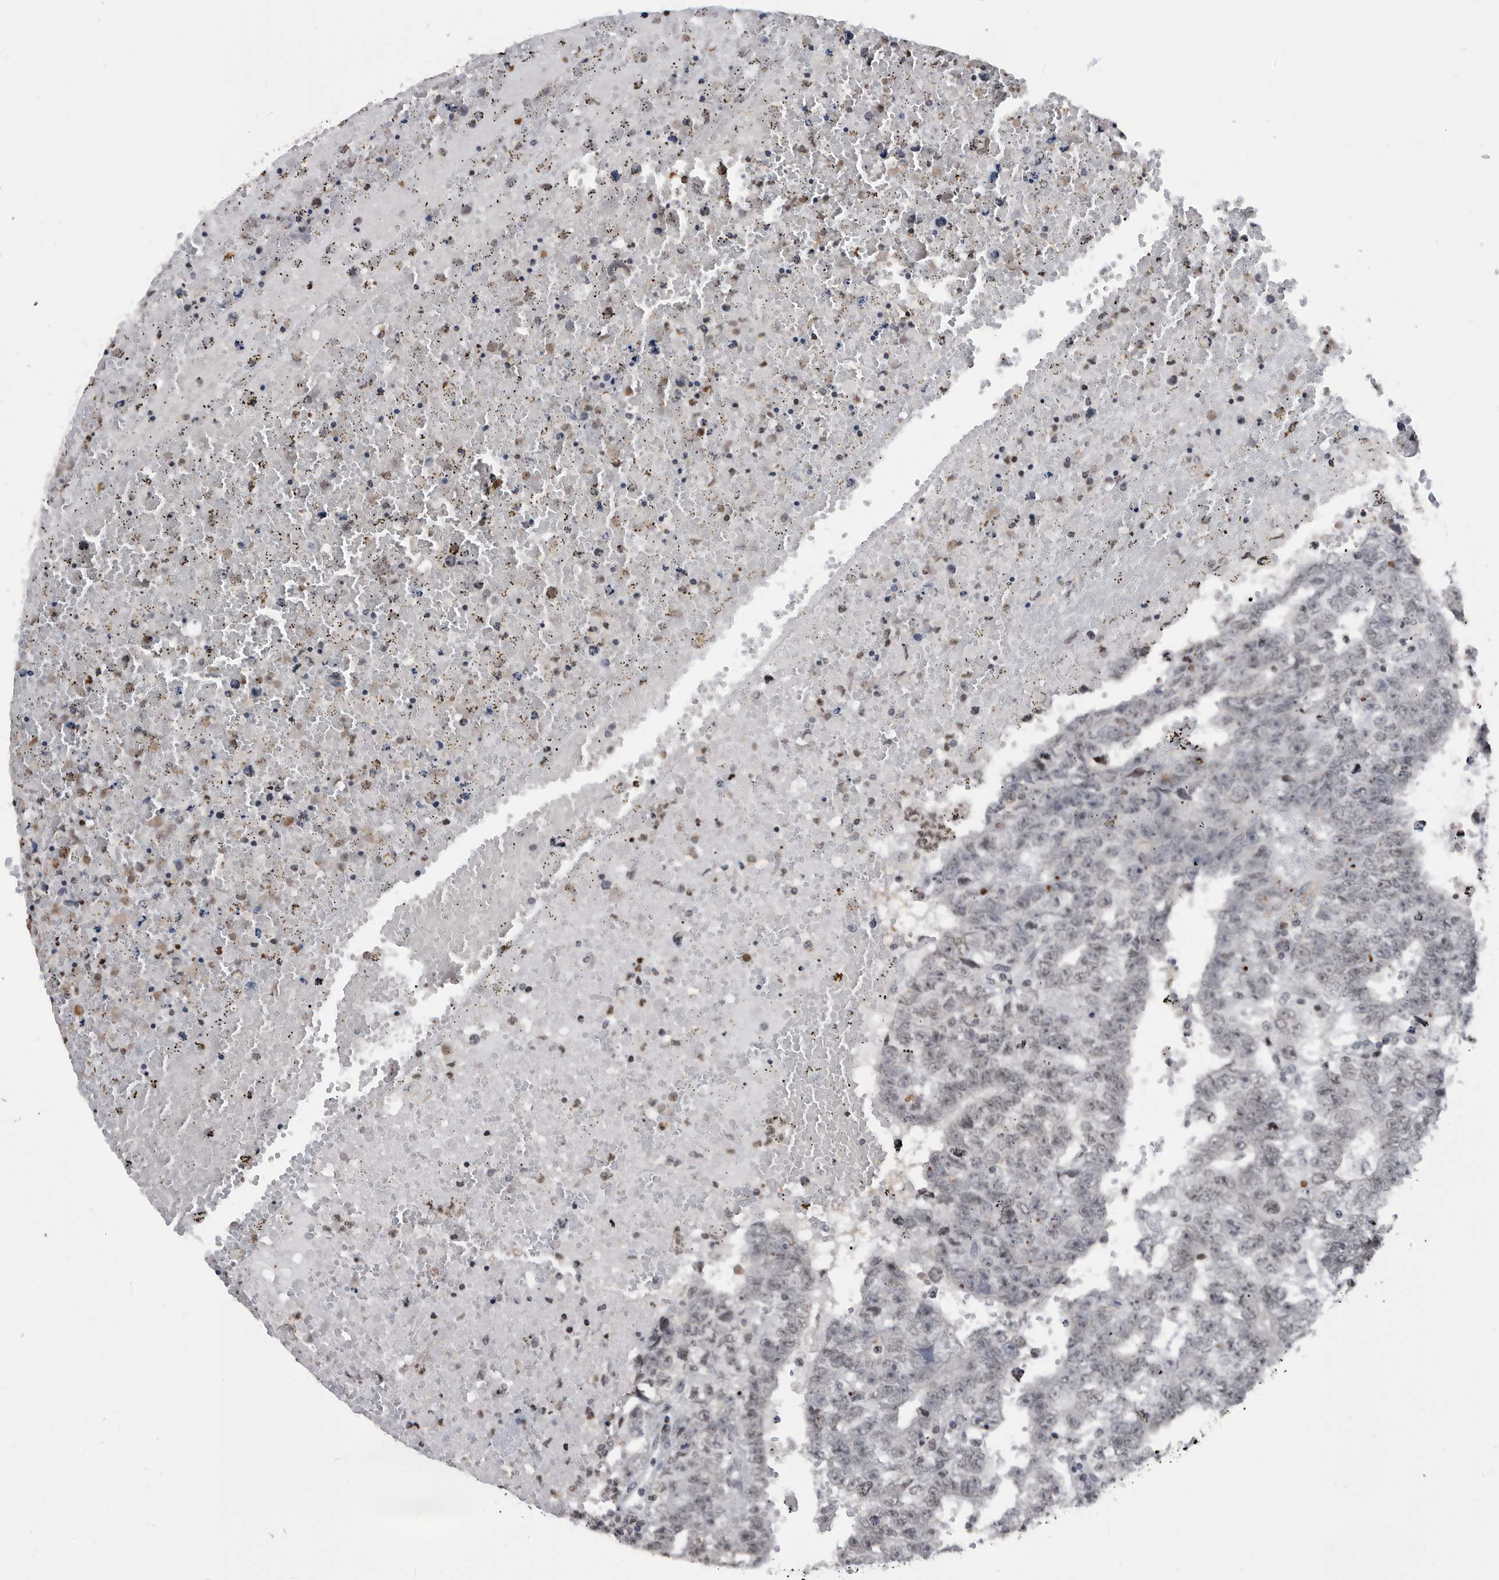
{"staining": {"intensity": "weak", "quantity": "25%-75%", "location": "nuclear"}, "tissue": "testis cancer", "cell_type": "Tumor cells", "image_type": "cancer", "snomed": [{"axis": "morphology", "description": "Carcinoma, Embryonal, NOS"}, {"axis": "topography", "description": "Testis"}], "caption": "Protein expression analysis of testis cancer (embryonal carcinoma) exhibits weak nuclear expression in approximately 25%-75% of tumor cells.", "gene": "TSTD1", "patient": {"sex": "male", "age": 25}}